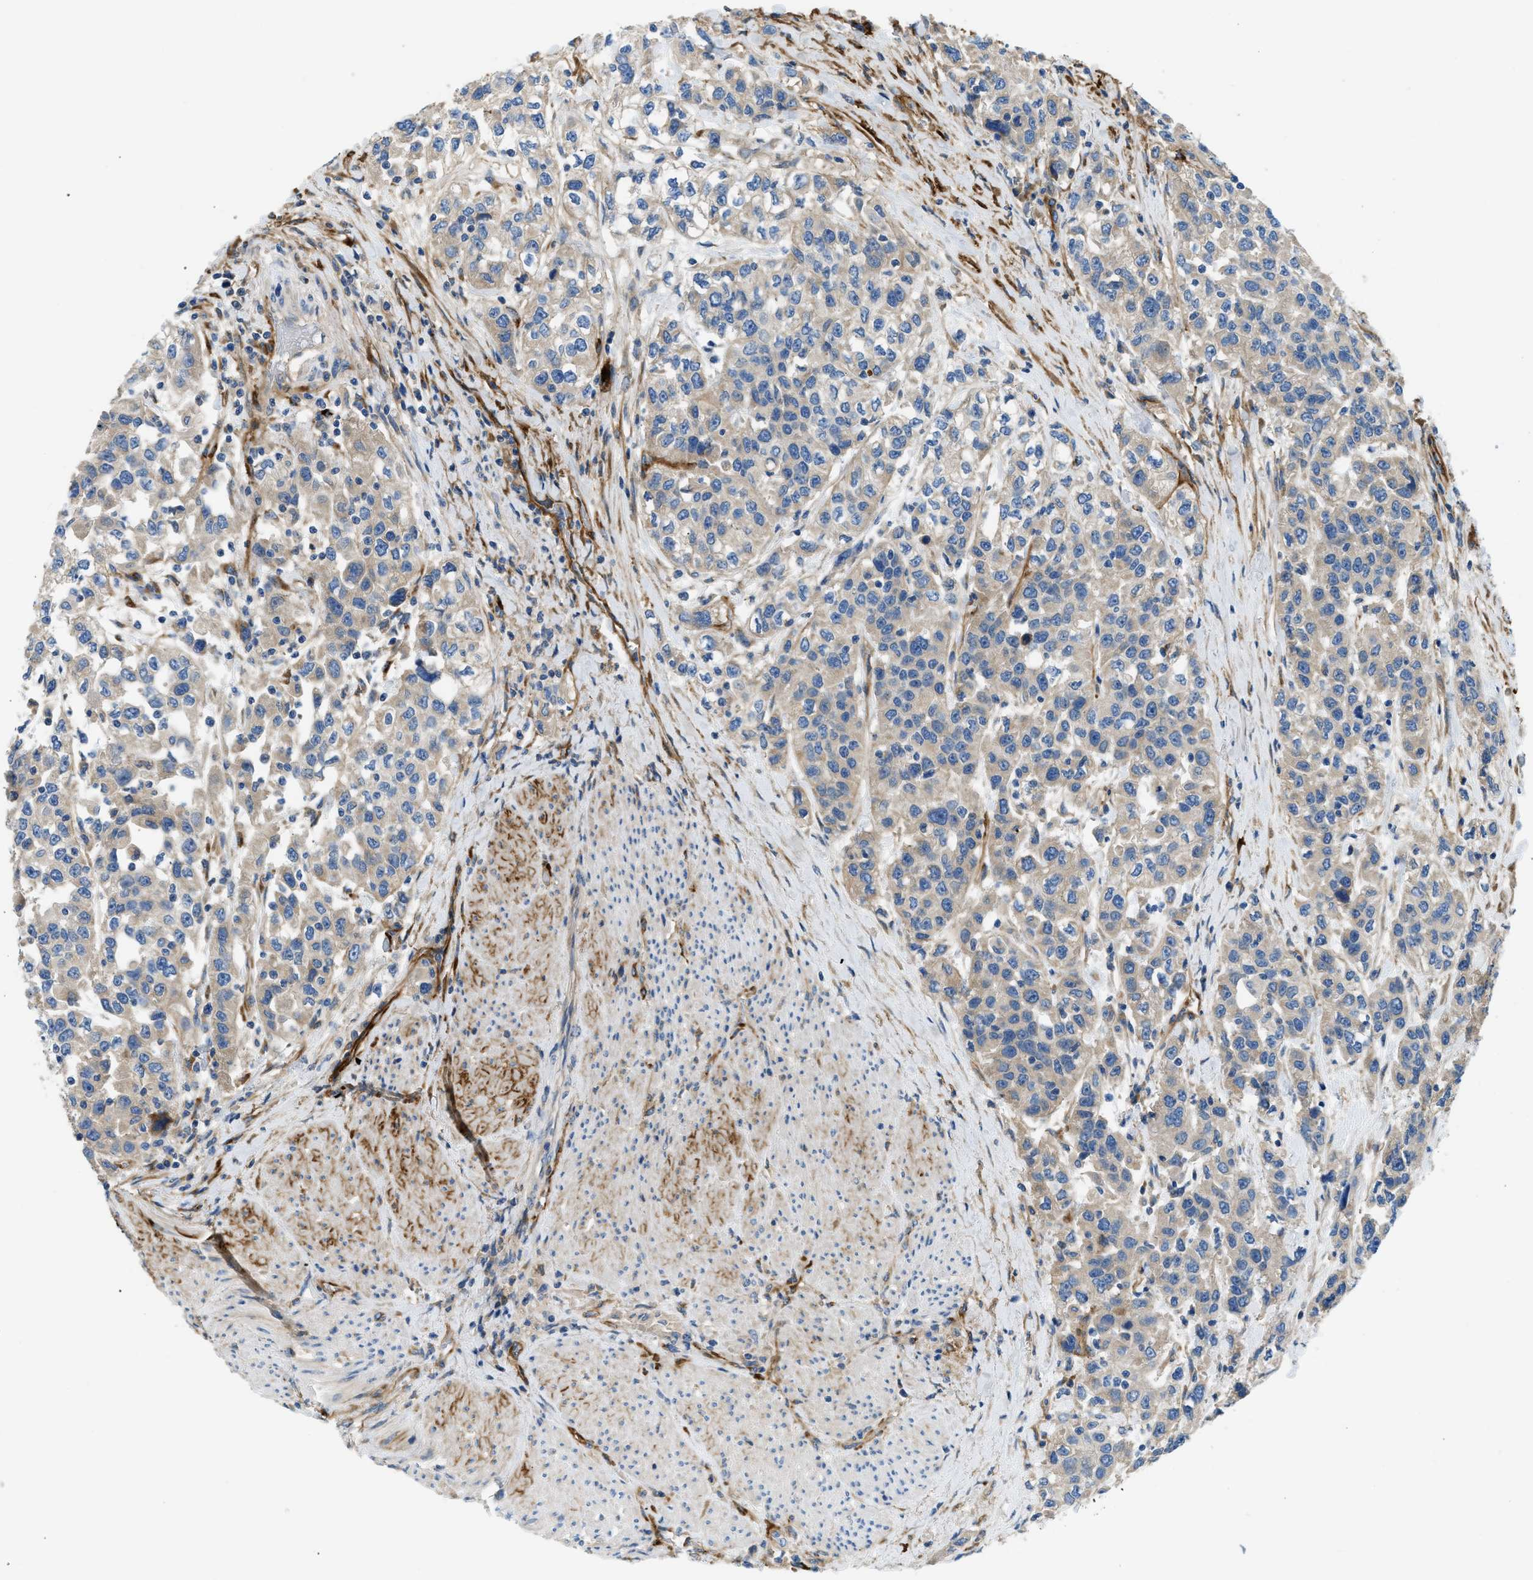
{"staining": {"intensity": "weak", "quantity": "25%-75%", "location": "cytoplasmic/membranous"}, "tissue": "urothelial cancer", "cell_type": "Tumor cells", "image_type": "cancer", "snomed": [{"axis": "morphology", "description": "Urothelial carcinoma, High grade"}, {"axis": "topography", "description": "Urinary bladder"}], "caption": "A brown stain highlights weak cytoplasmic/membranous positivity of a protein in human urothelial carcinoma (high-grade) tumor cells.", "gene": "COL15A1", "patient": {"sex": "female", "age": 80}}